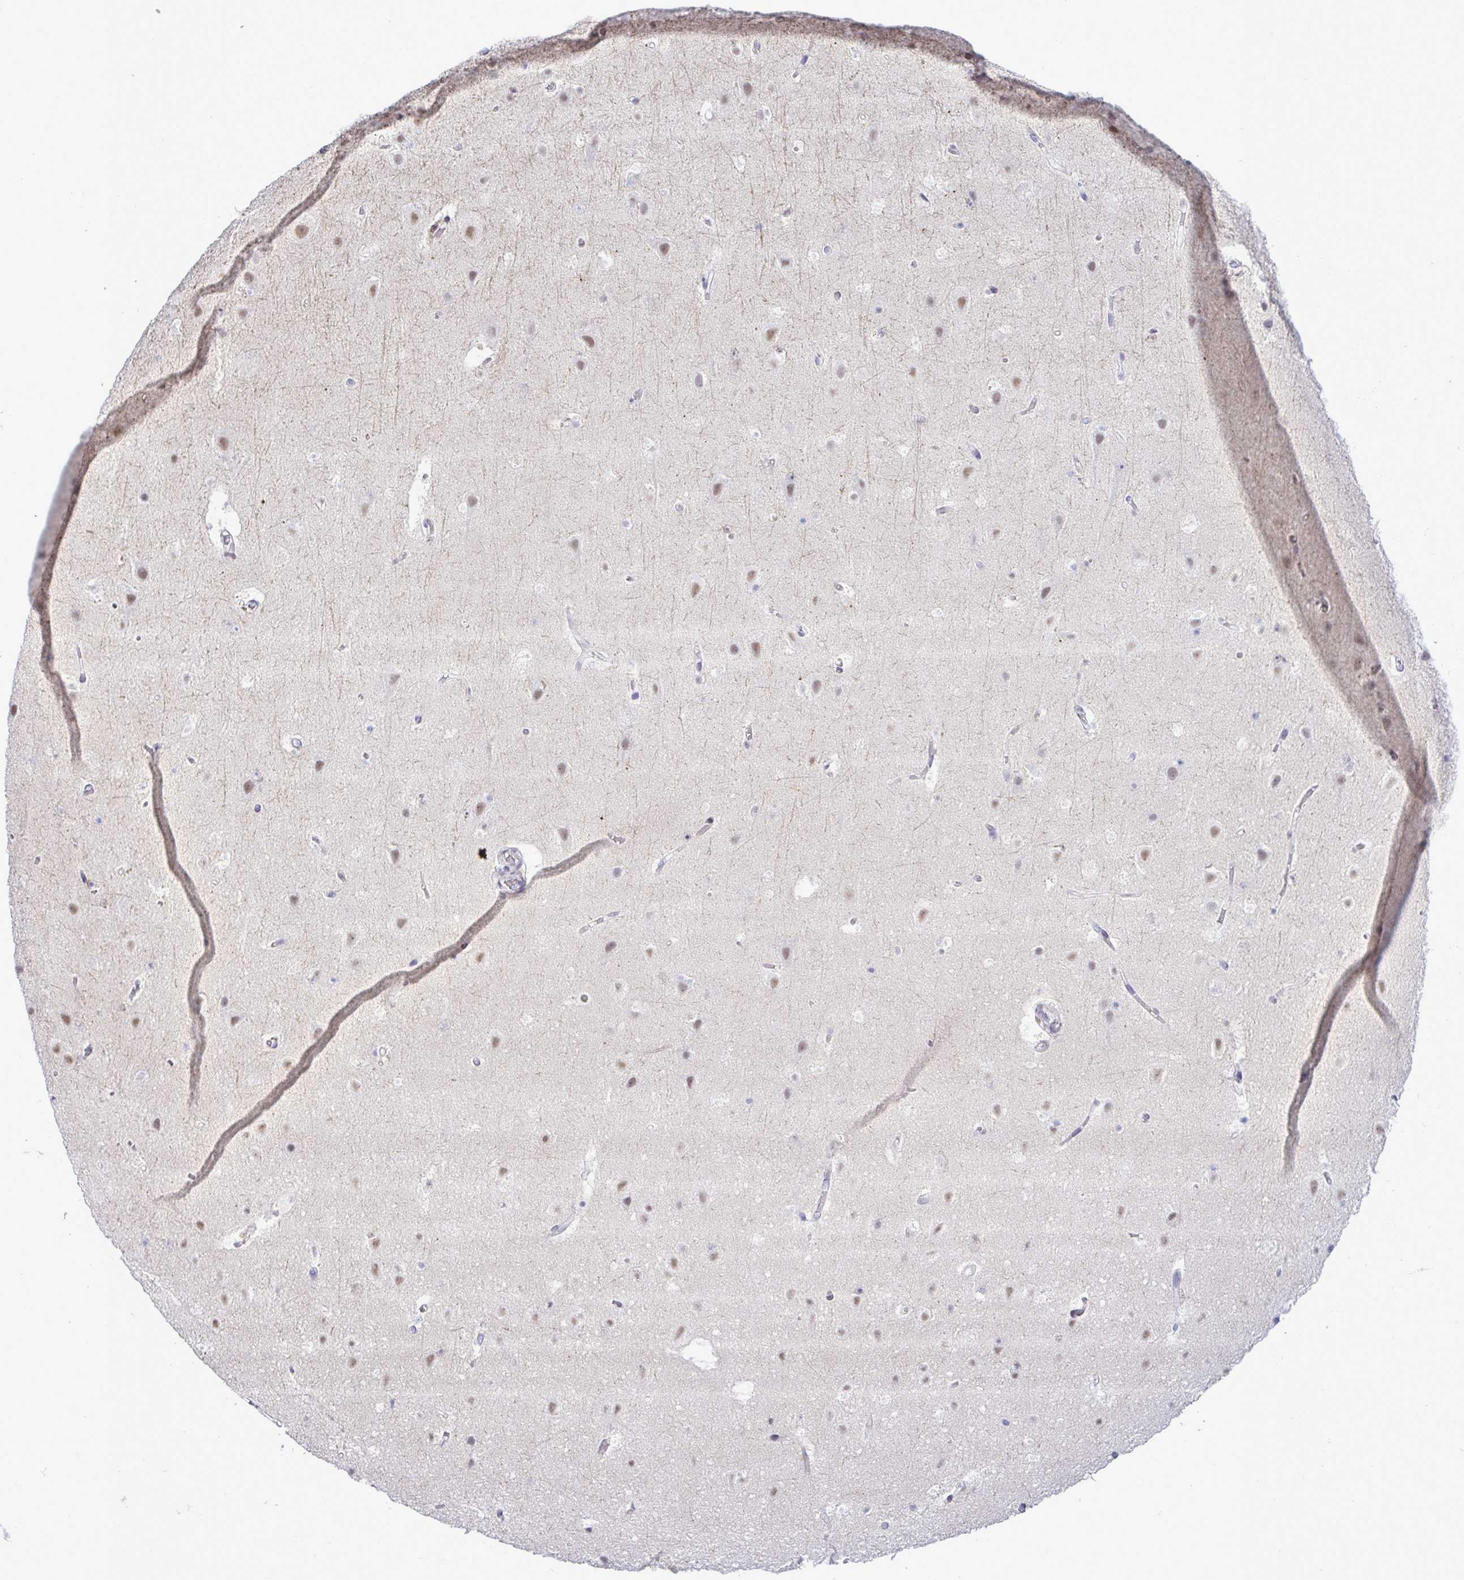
{"staining": {"intensity": "negative", "quantity": "none", "location": "none"}, "tissue": "cerebral cortex", "cell_type": "Endothelial cells", "image_type": "normal", "snomed": [{"axis": "morphology", "description": "Normal tissue, NOS"}, {"axis": "topography", "description": "Cerebral cortex"}], "caption": "This photomicrograph is of normal cerebral cortex stained with immunohistochemistry (IHC) to label a protein in brown with the nuclei are counter-stained blue. There is no positivity in endothelial cells. Brightfield microscopy of immunohistochemistry (IHC) stained with DAB (brown) and hematoxylin (blue), captured at high magnification.", "gene": "MFSD4A", "patient": {"sex": "female", "age": 42}}